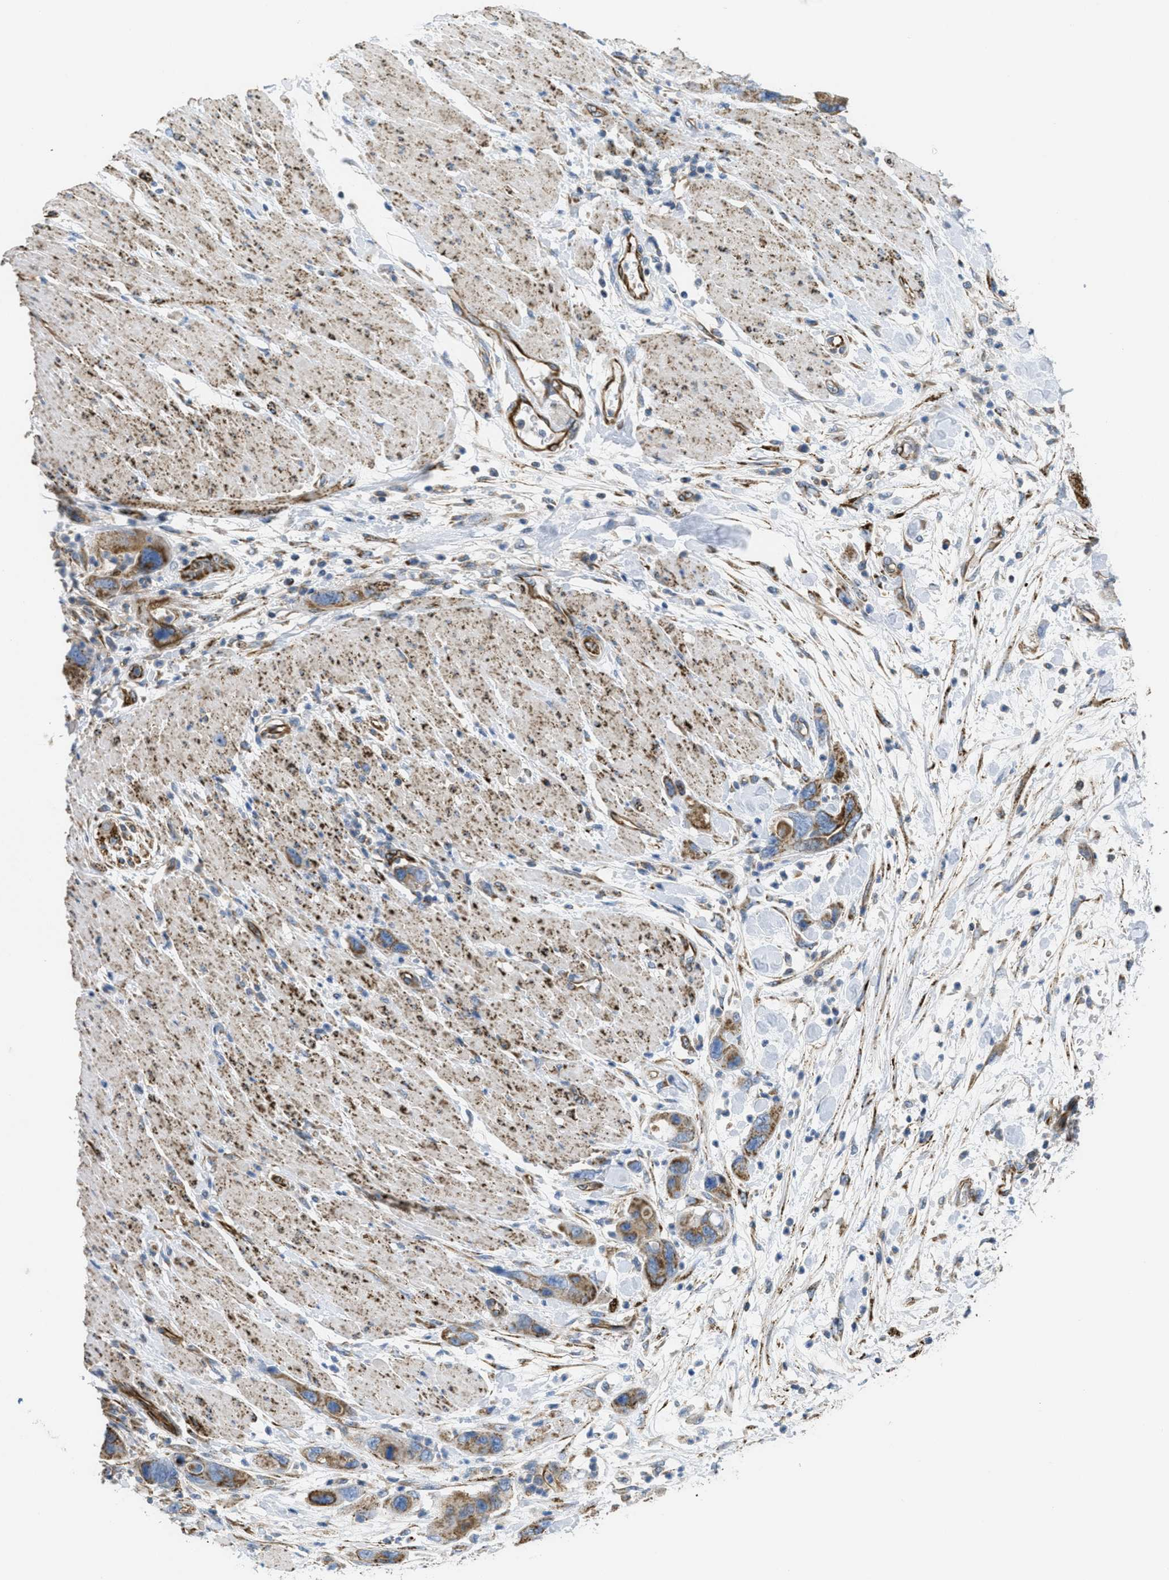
{"staining": {"intensity": "strong", "quantity": ">75%", "location": "cytoplasmic/membranous"}, "tissue": "pancreatic cancer", "cell_type": "Tumor cells", "image_type": "cancer", "snomed": [{"axis": "morphology", "description": "Normal tissue, NOS"}, {"axis": "morphology", "description": "Adenocarcinoma, NOS"}, {"axis": "topography", "description": "Pancreas"}], "caption": "Pancreatic cancer (adenocarcinoma) stained with a brown dye shows strong cytoplasmic/membranous positive expression in approximately >75% of tumor cells.", "gene": "BTN3A1", "patient": {"sex": "female", "age": 71}}